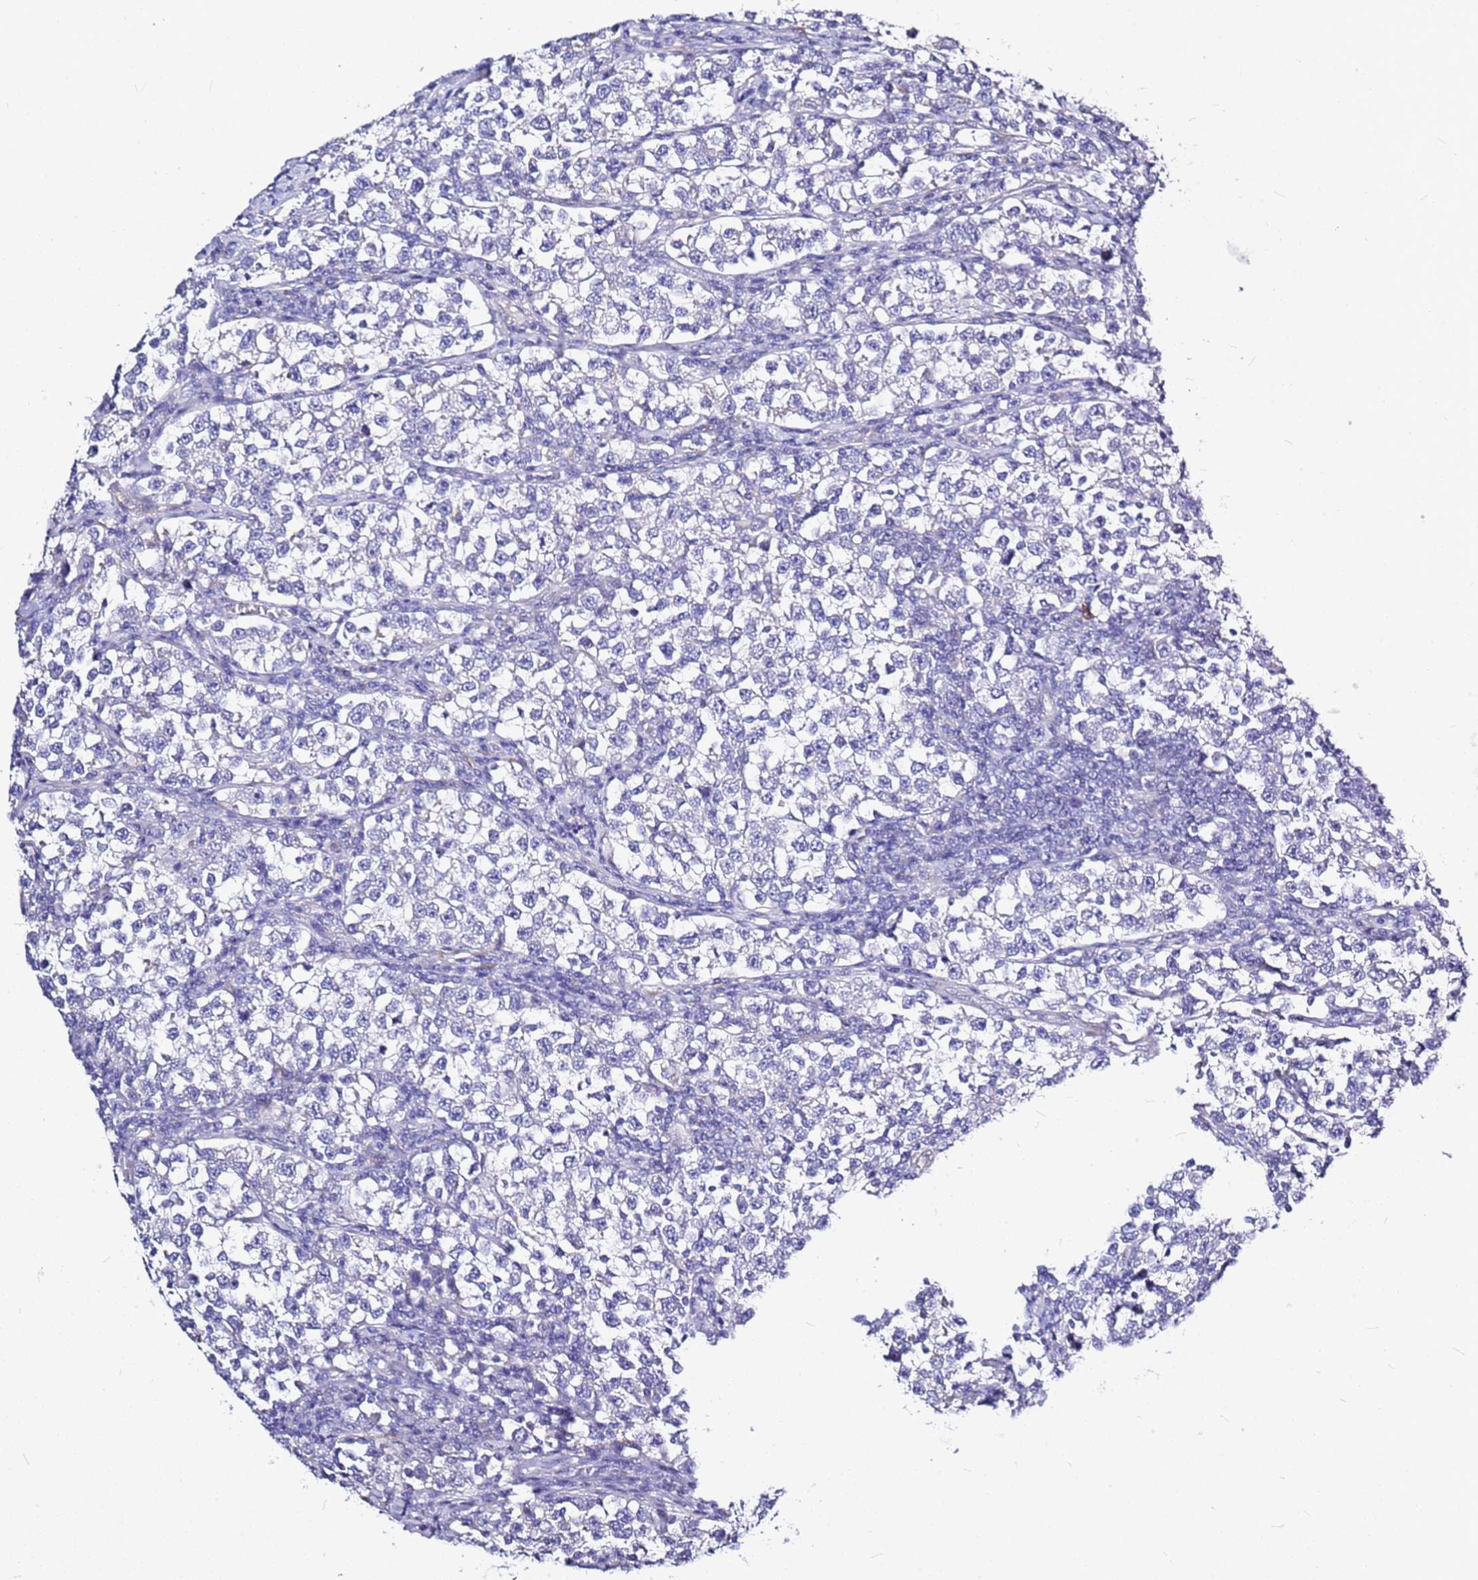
{"staining": {"intensity": "negative", "quantity": "none", "location": "none"}, "tissue": "testis cancer", "cell_type": "Tumor cells", "image_type": "cancer", "snomed": [{"axis": "morphology", "description": "Normal tissue, NOS"}, {"axis": "morphology", "description": "Seminoma, NOS"}, {"axis": "topography", "description": "Testis"}], "caption": "An image of testis cancer (seminoma) stained for a protein exhibits no brown staining in tumor cells.", "gene": "CASD1", "patient": {"sex": "male", "age": 43}}